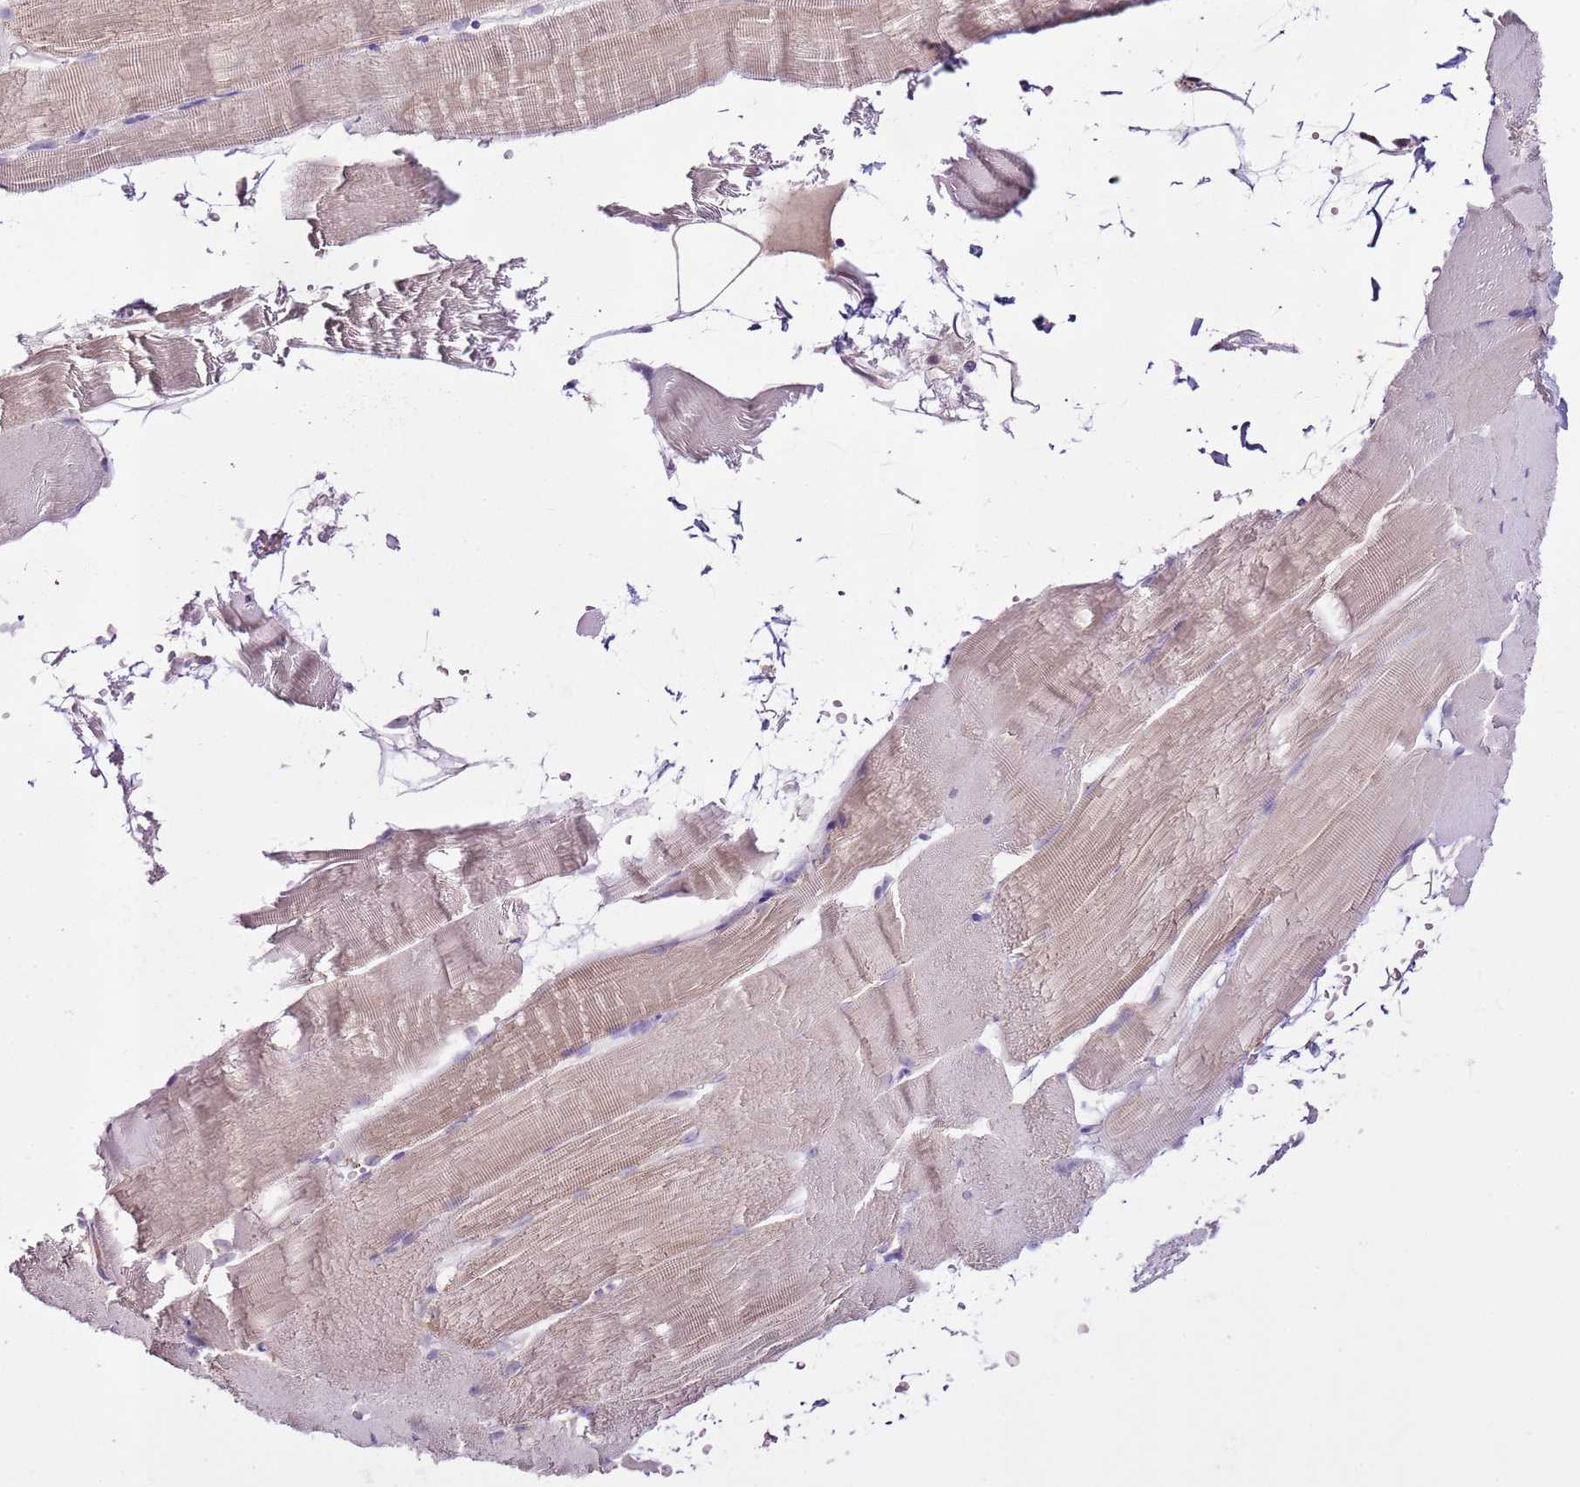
{"staining": {"intensity": "weak", "quantity": "<25%", "location": "cytoplasmic/membranous"}, "tissue": "skeletal muscle", "cell_type": "Myocytes", "image_type": "normal", "snomed": [{"axis": "morphology", "description": "Normal tissue, NOS"}, {"axis": "topography", "description": "Skeletal muscle"}, {"axis": "topography", "description": "Parathyroid gland"}], "caption": "Immunohistochemistry (IHC) image of normal human skeletal muscle stained for a protein (brown), which demonstrates no staining in myocytes.", "gene": "CMKLR1", "patient": {"sex": "female", "age": 37}}